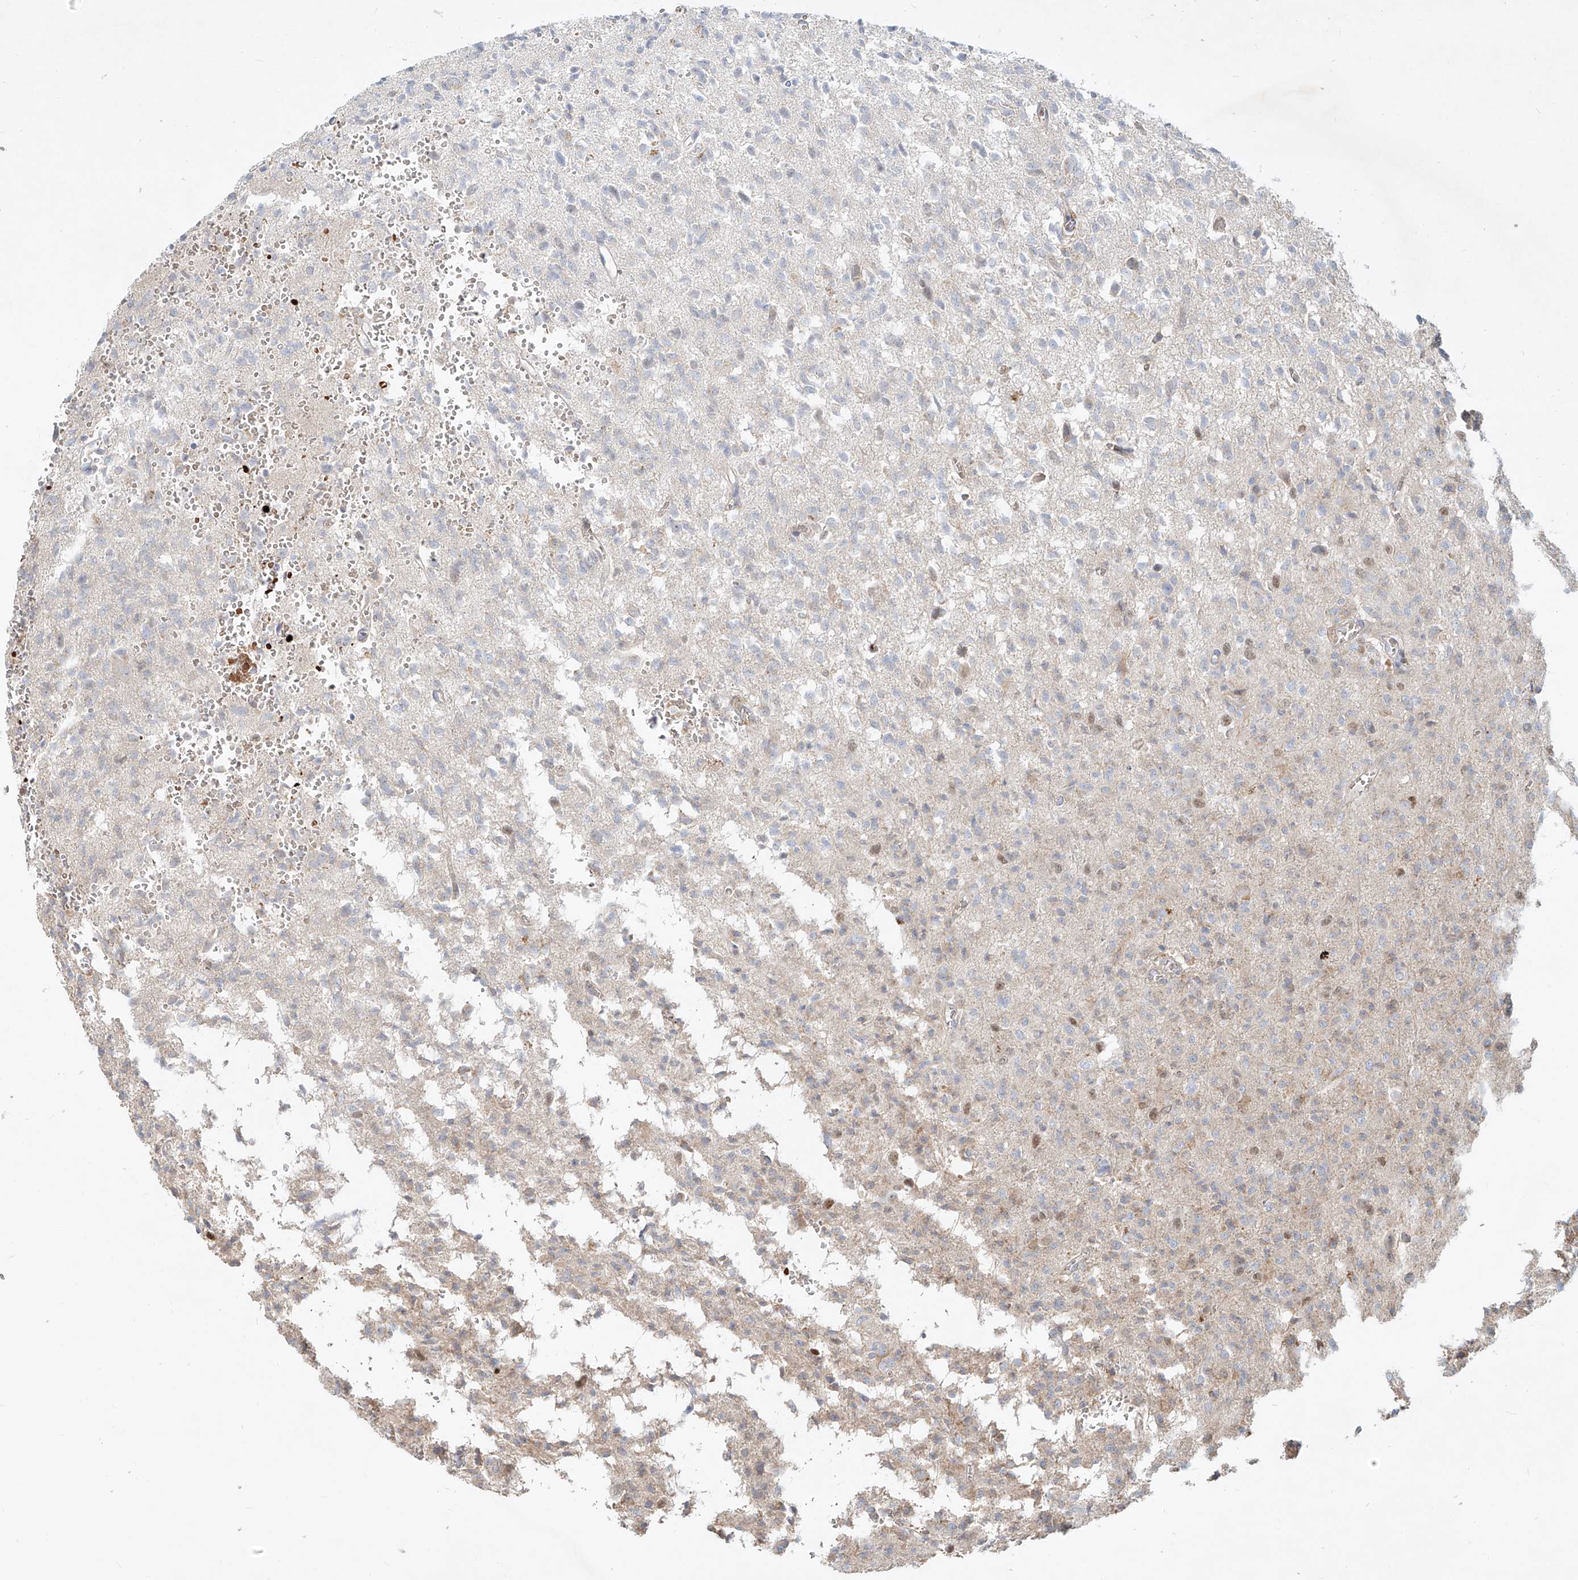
{"staining": {"intensity": "negative", "quantity": "none", "location": "none"}, "tissue": "glioma", "cell_type": "Tumor cells", "image_type": "cancer", "snomed": [{"axis": "morphology", "description": "Glioma, malignant, High grade"}, {"axis": "topography", "description": "Brain"}], "caption": "Immunohistochemical staining of glioma shows no significant expression in tumor cells. (IHC, brightfield microscopy, high magnification).", "gene": "FGD2", "patient": {"sex": "female", "age": 57}}